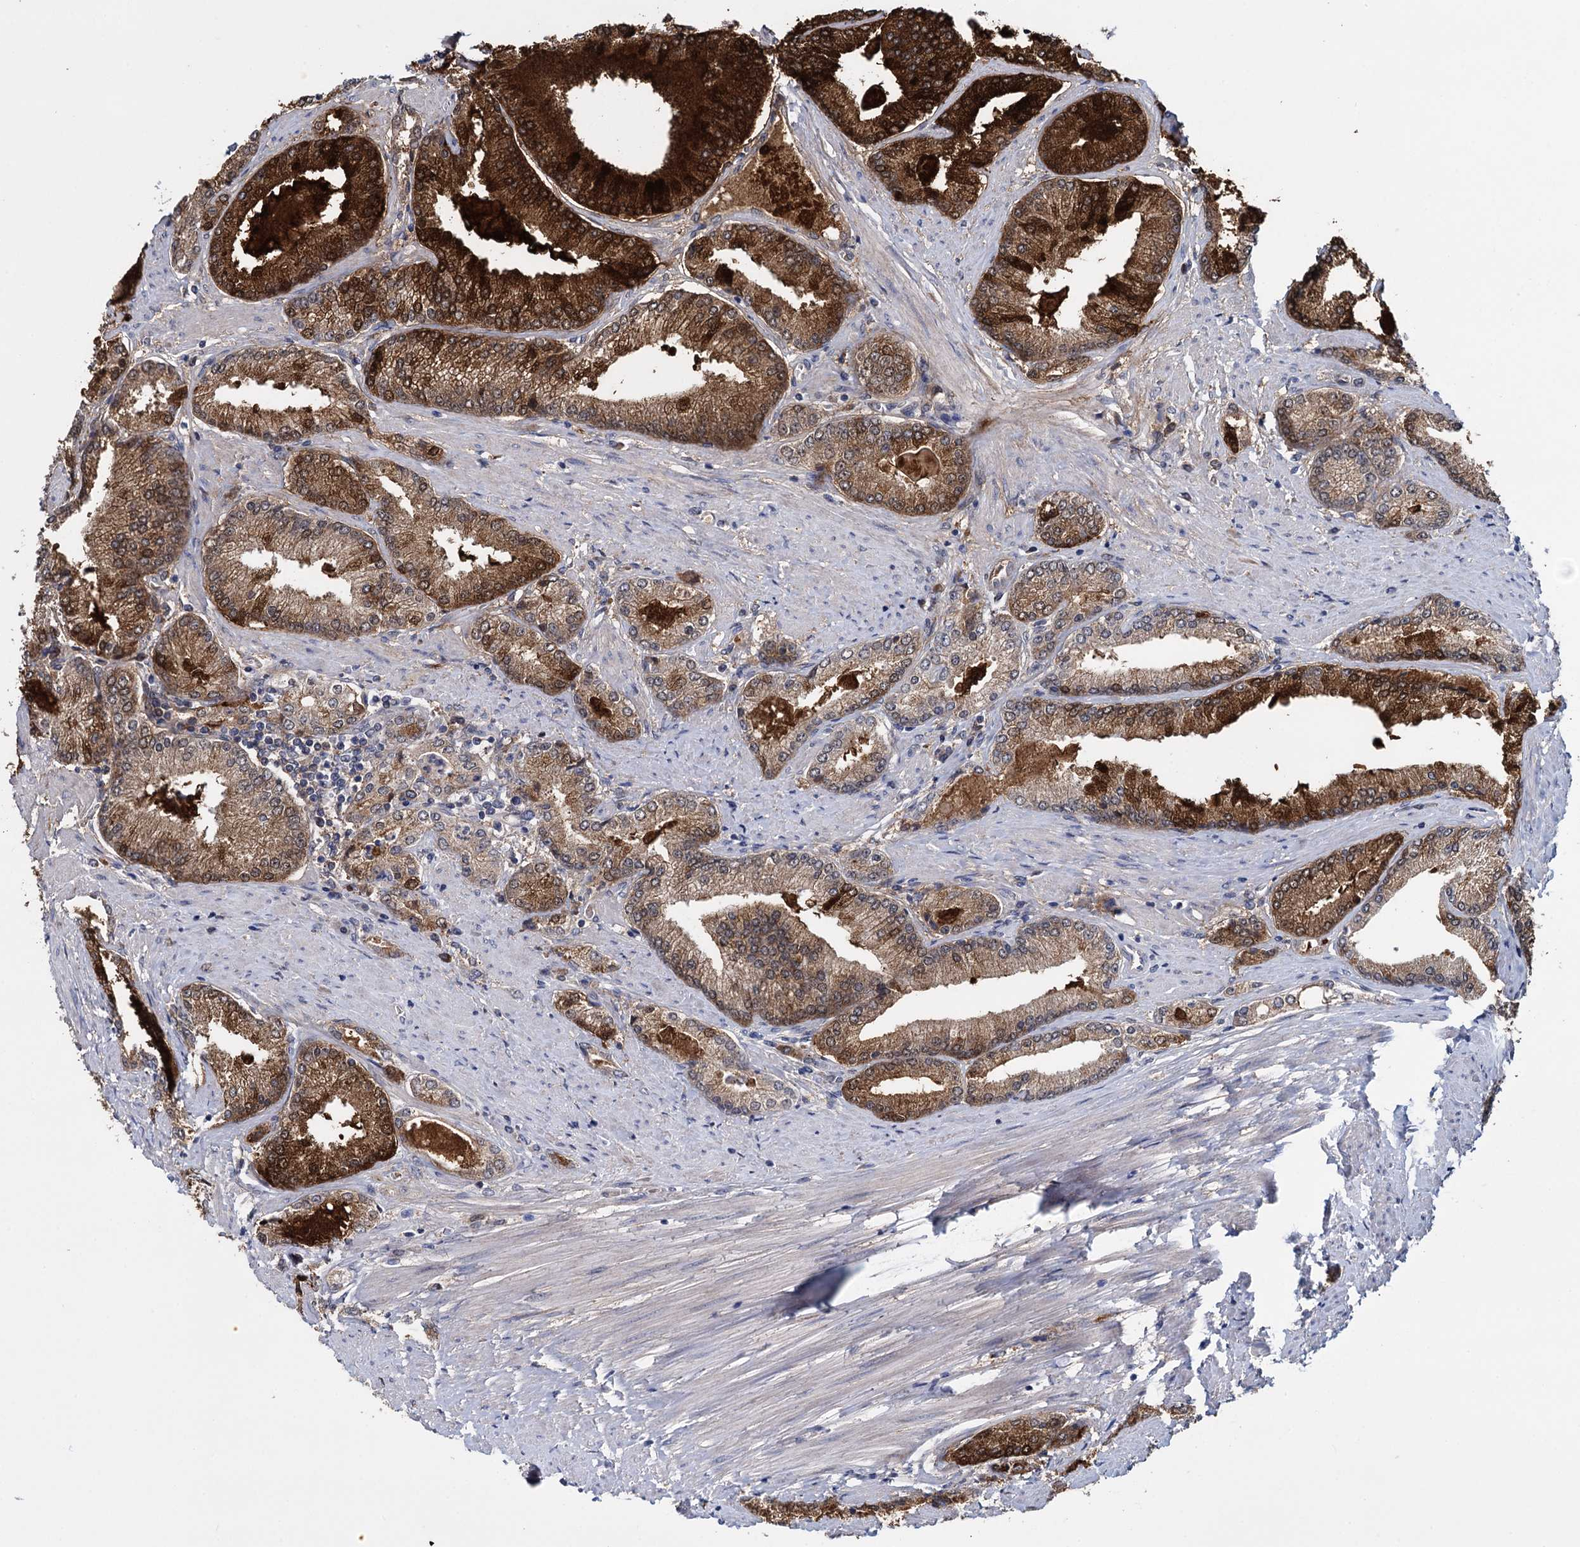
{"staining": {"intensity": "strong", "quantity": "25%-75%", "location": "cytoplasmic/membranous"}, "tissue": "prostate cancer", "cell_type": "Tumor cells", "image_type": "cancer", "snomed": [{"axis": "morphology", "description": "Adenocarcinoma, High grade"}, {"axis": "topography", "description": "Prostate"}], "caption": "High-grade adenocarcinoma (prostate) was stained to show a protein in brown. There is high levels of strong cytoplasmic/membranous positivity in approximately 25%-75% of tumor cells. The protein of interest is shown in brown color, while the nuclei are stained blue.", "gene": "GLO1", "patient": {"sex": "male", "age": 66}}